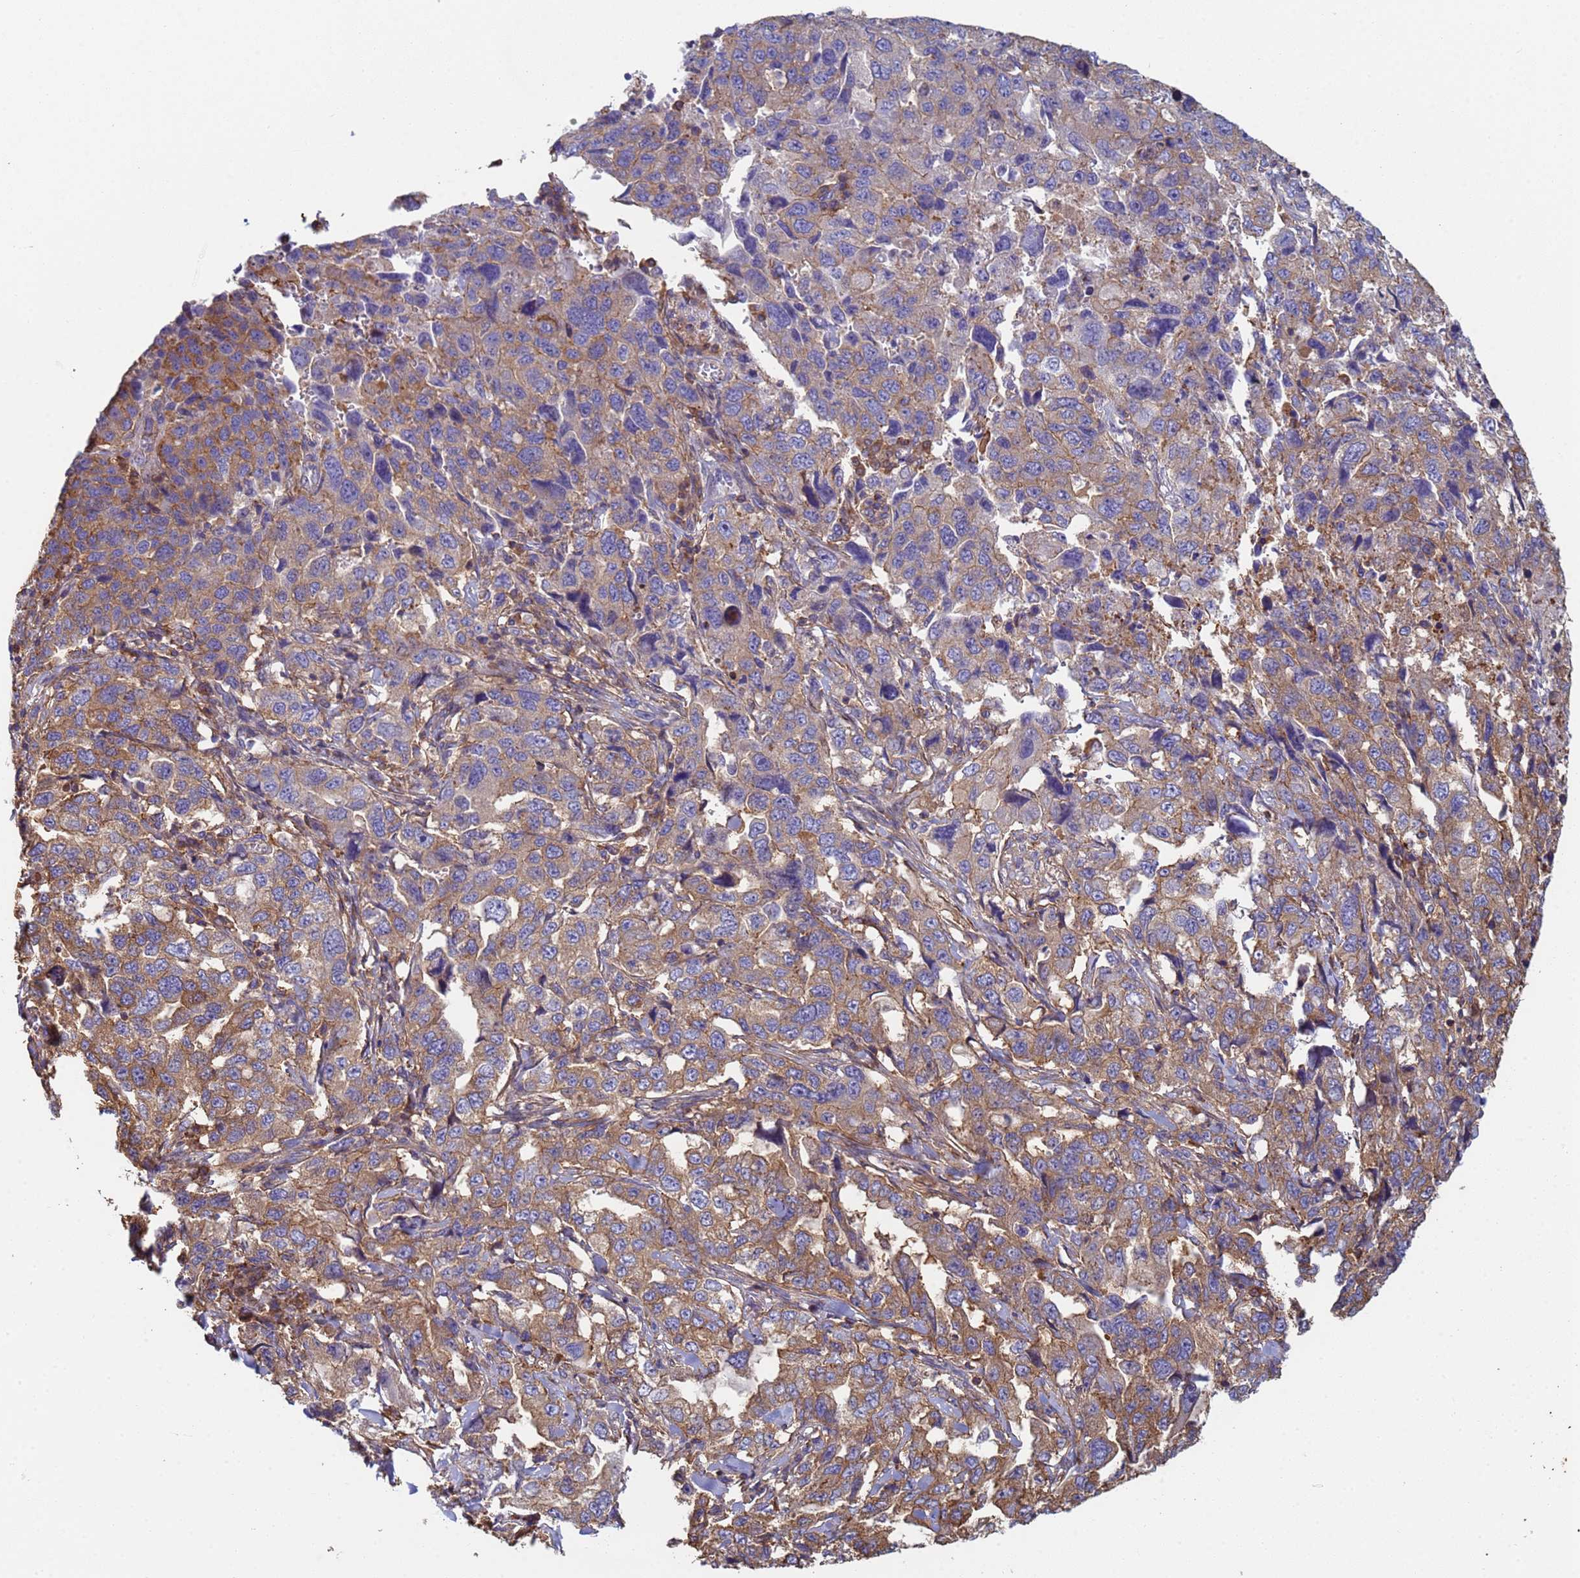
{"staining": {"intensity": "moderate", "quantity": ">75%", "location": "cytoplasmic/membranous"}, "tissue": "lung cancer", "cell_type": "Tumor cells", "image_type": "cancer", "snomed": [{"axis": "morphology", "description": "Adenocarcinoma, NOS"}, {"axis": "topography", "description": "Lung"}], "caption": "Moderate cytoplasmic/membranous protein staining is identified in approximately >75% of tumor cells in lung adenocarcinoma.", "gene": "ZNG1B", "patient": {"sex": "female", "age": 51}}